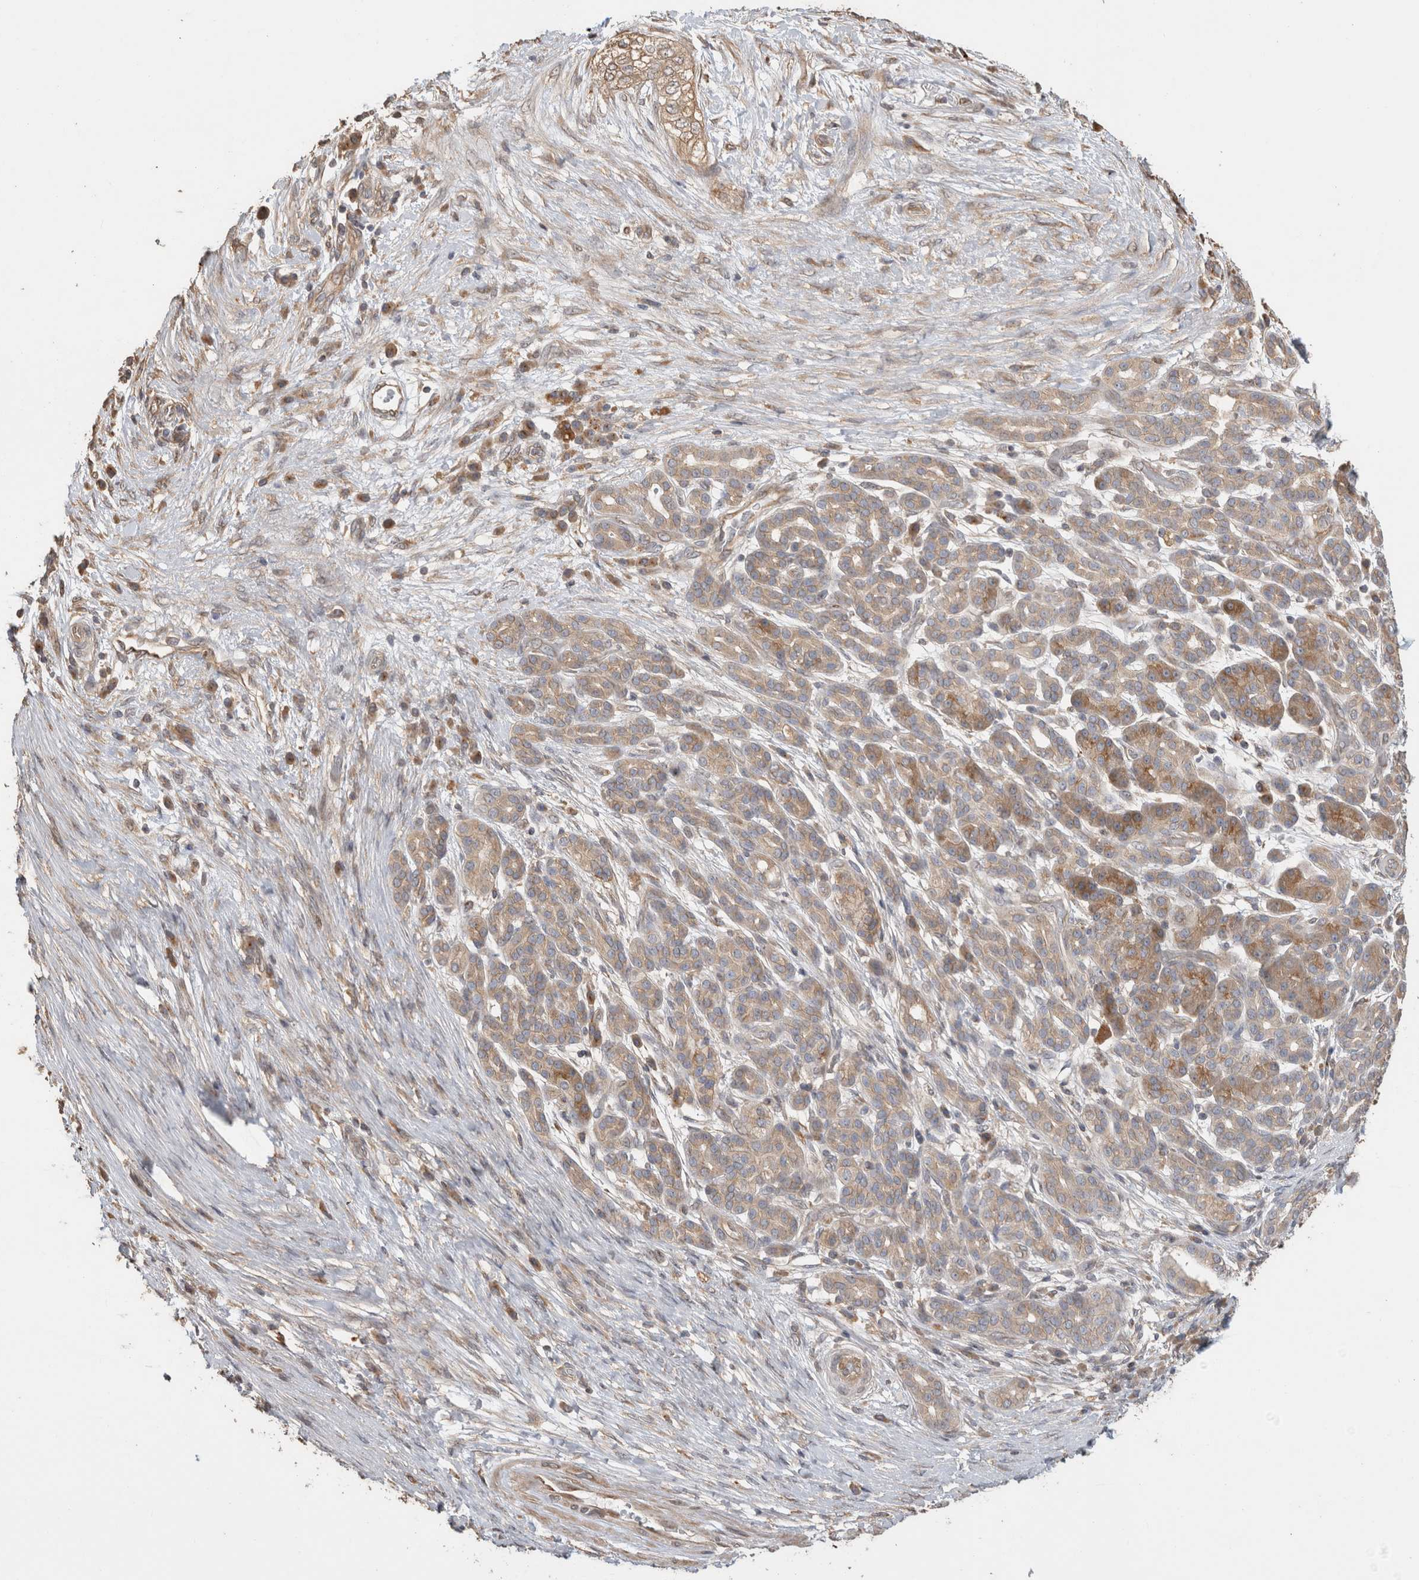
{"staining": {"intensity": "moderate", "quantity": ">75%", "location": "cytoplasmic/membranous"}, "tissue": "pancreatic cancer", "cell_type": "Tumor cells", "image_type": "cancer", "snomed": [{"axis": "morphology", "description": "Adenocarcinoma, NOS"}, {"axis": "topography", "description": "Pancreas"}], "caption": "Immunohistochemistry (IHC) histopathology image of pancreatic adenocarcinoma stained for a protein (brown), which displays medium levels of moderate cytoplasmic/membranous positivity in about >75% of tumor cells.", "gene": "CLIP1", "patient": {"sex": "male", "age": 72}}